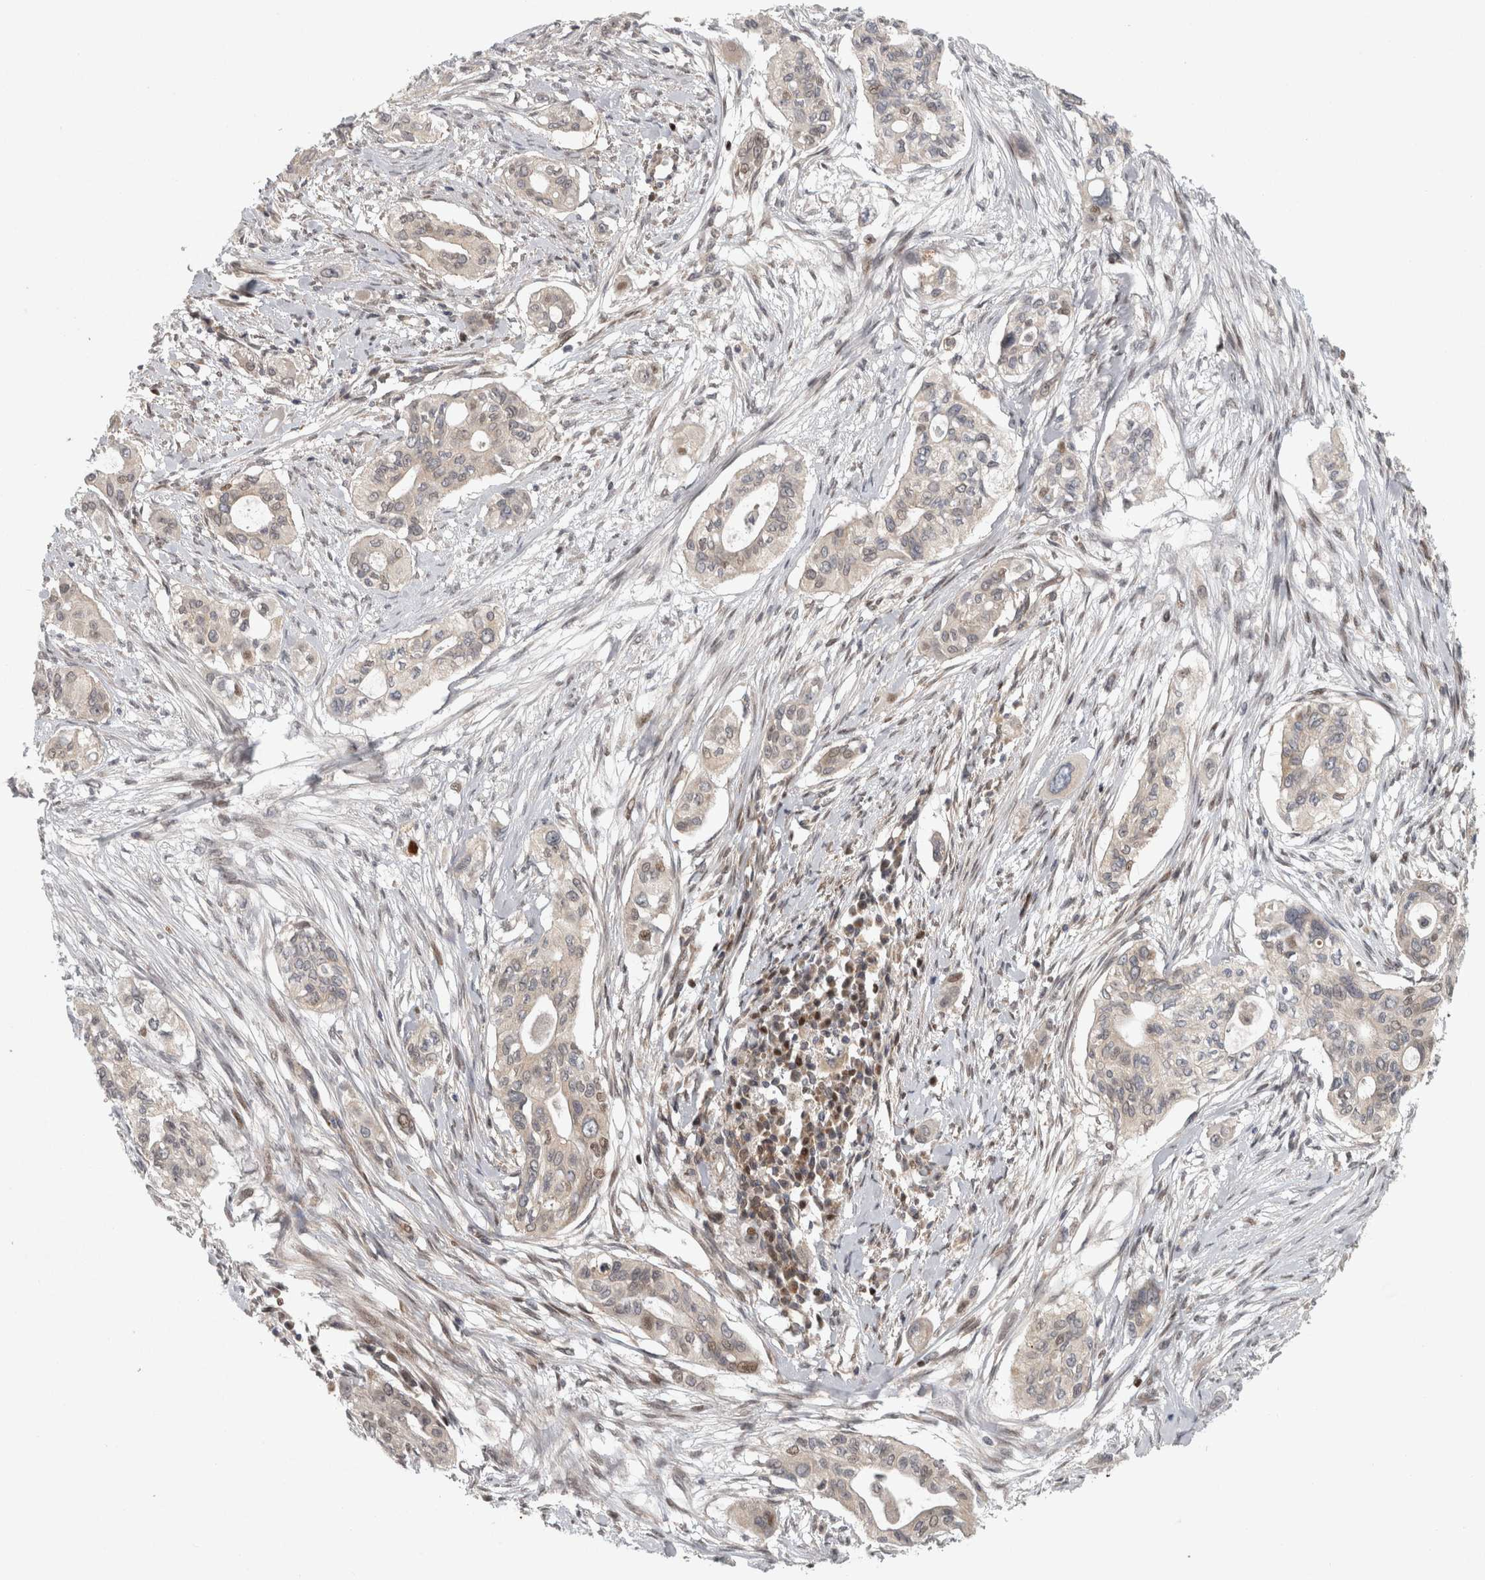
{"staining": {"intensity": "weak", "quantity": "25%-75%", "location": "cytoplasmic/membranous,nuclear"}, "tissue": "pancreatic cancer", "cell_type": "Tumor cells", "image_type": "cancer", "snomed": [{"axis": "morphology", "description": "Adenocarcinoma, NOS"}, {"axis": "topography", "description": "Pancreas"}], "caption": "A histopathology image of human pancreatic adenocarcinoma stained for a protein displays weak cytoplasmic/membranous and nuclear brown staining in tumor cells.", "gene": "KDM8", "patient": {"sex": "female", "age": 60}}